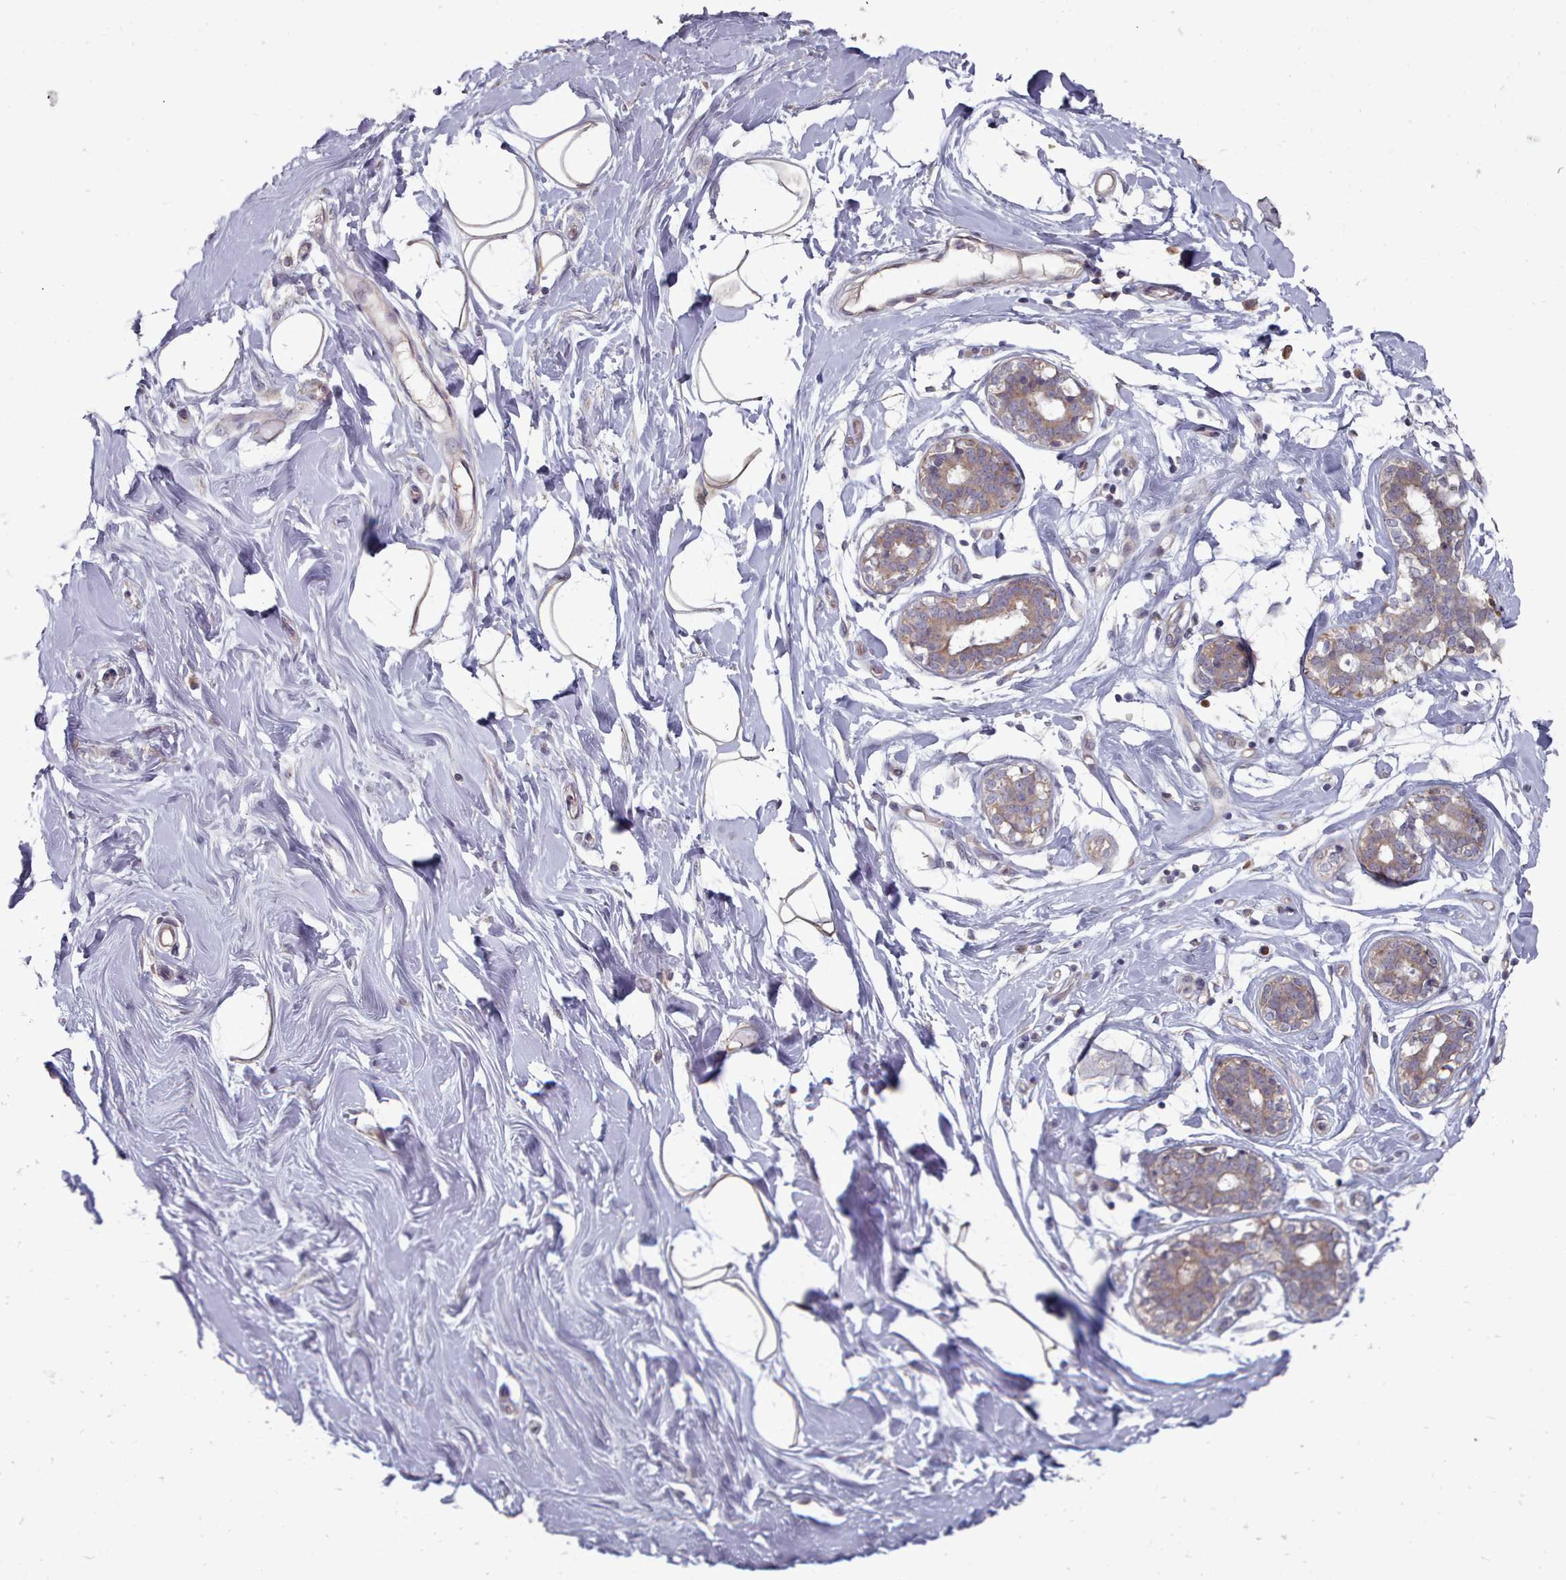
{"staining": {"intensity": "weak", "quantity": "25%-75%", "location": "cytoplasmic/membranous"}, "tissue": "adipose tissue", "cell_type": "Adipocytes", "image_type": "normal", "snomed": [{"axis": "morphology", "description": "Normal tissue, NOS"}, {"axis": "topography", "description": "Breast"}], "caption": "Immunohistochemical staining of benign human adipose tissue demonstrates low levels of weak cytoplasmic/membranous staining in about 25%-75% of adipocytes.", "gene": "ACKR3", "patient": {"sex": "female", "age": 26}}